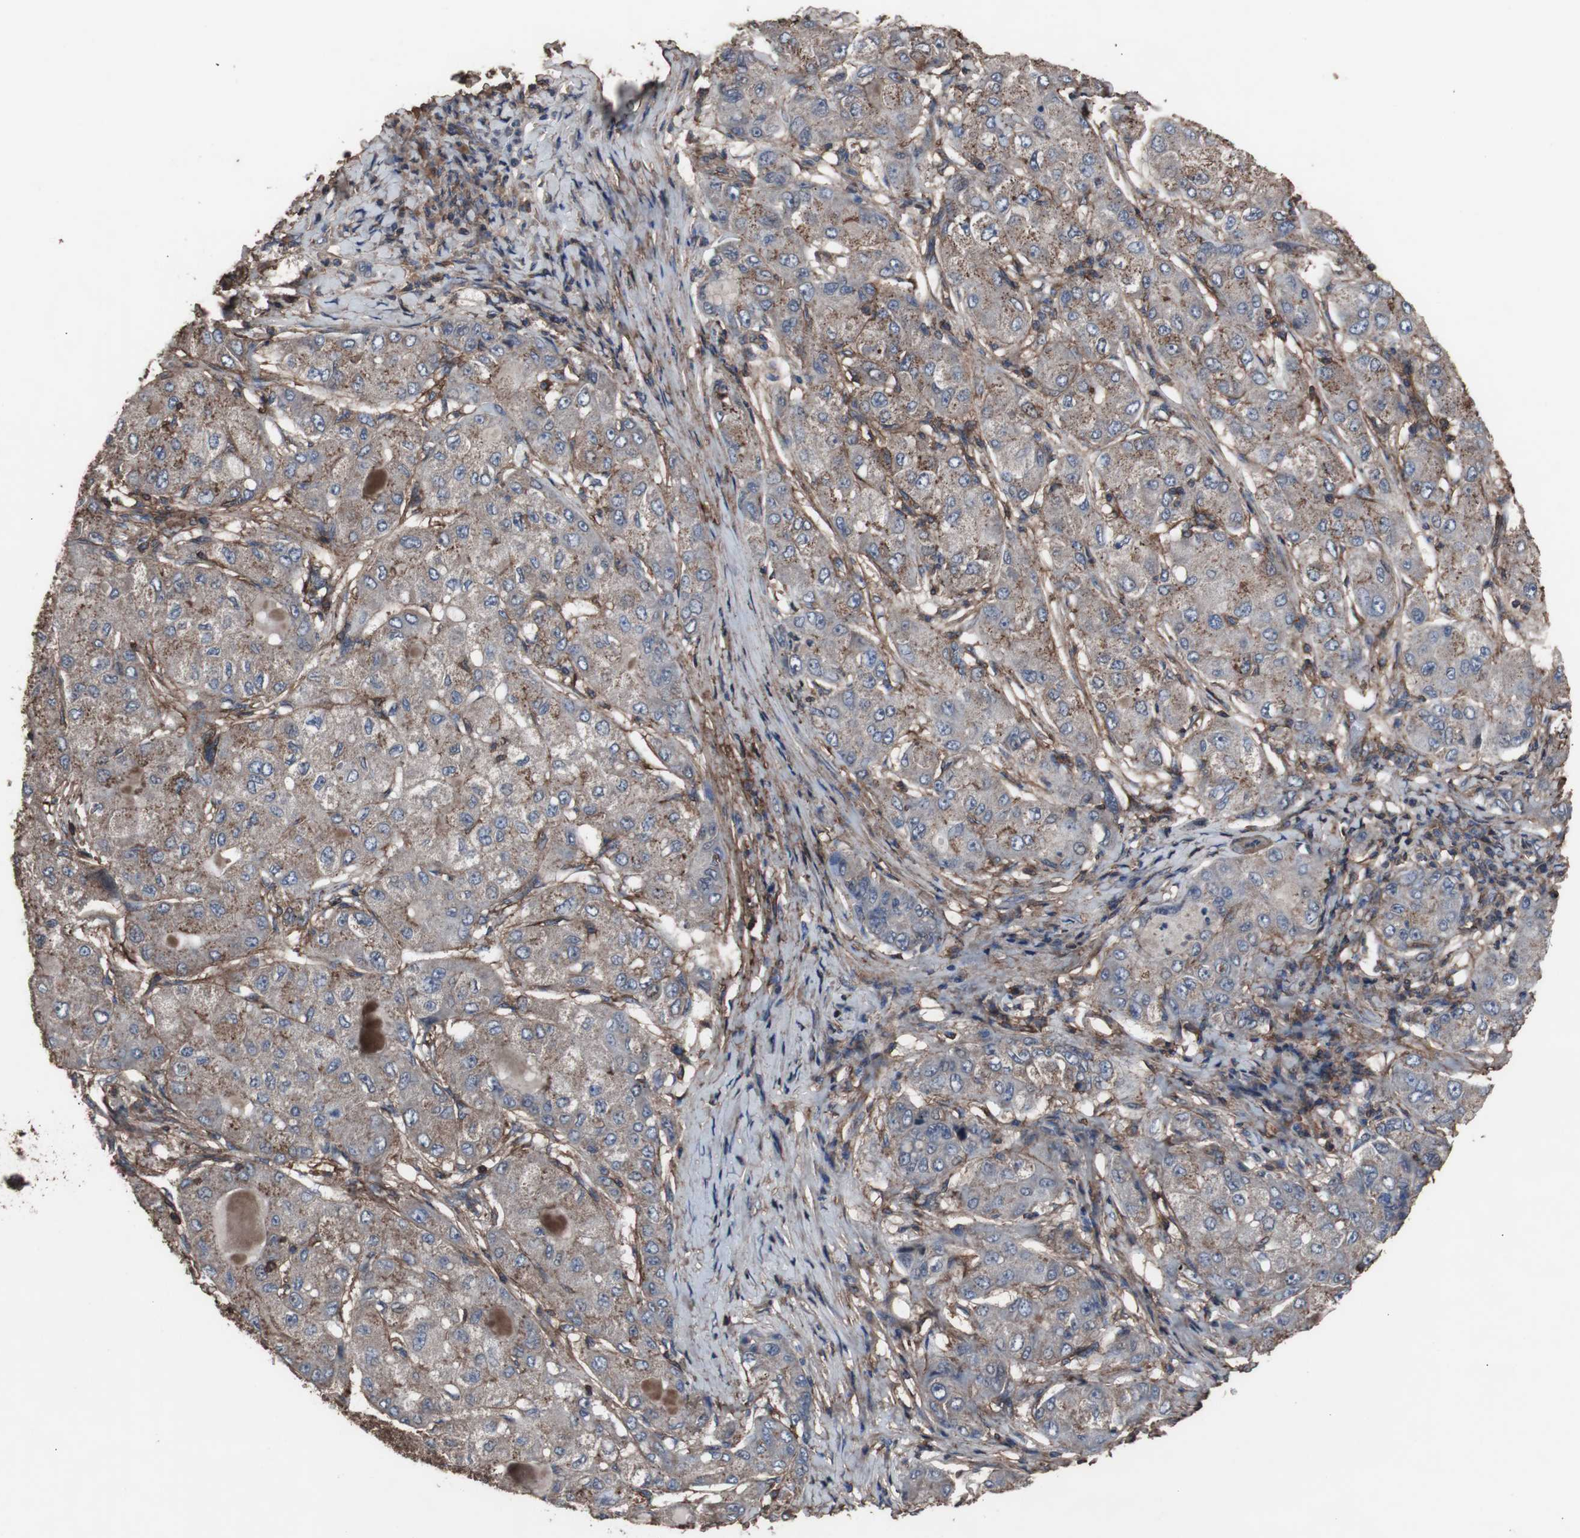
{"staining": {"intensity": "weak", "quantity": ">75%", "location": "cytoplasmic/membranous"}, "tissue": "liver cancer", "cell_type": "Tumor cells", "image_type": "cancer", "snomed": [{"axis": "morphology", "description": "Carcinoma, Hepatocellular, NOS"}, {"axis": "topography", "description": "Liver"}], "caption": "A brown stain labels weak cytoplasmic/membranous positivity of a protein in human liver hepatocellular carcinoma tumor cells.", "gene": "COL6A2", "patient": {"sex": "male", "age": 80}}